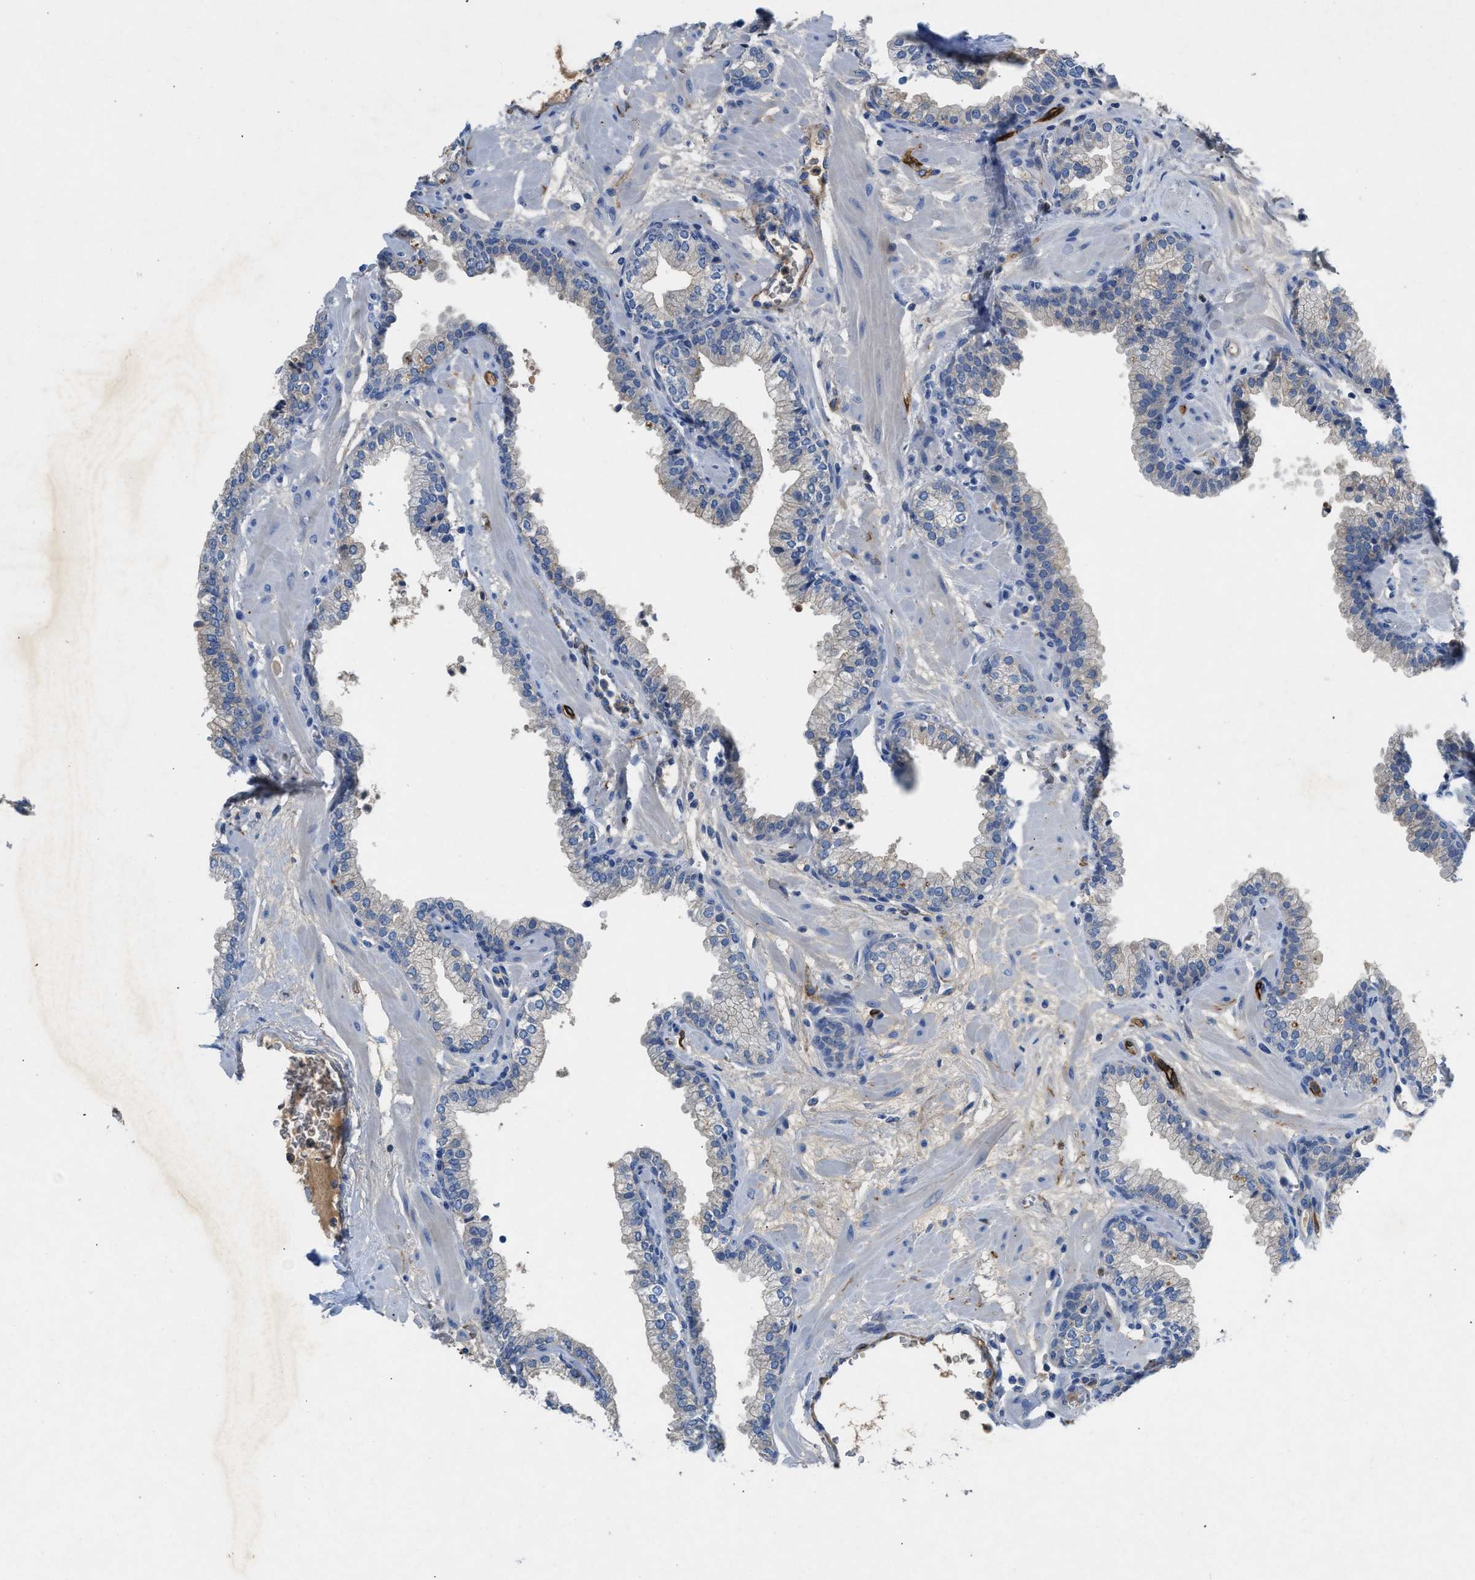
{"staining": {"intensity": "weak", "quantity": "<25%", "location": "cytoplasmic/membranous"}, "tissue": "prostate", "cell_type": "Glandular cells", "image_type": "normal", "snomed": [{"axis": "morphology", "description": "Normal tissue, NOS"}, {"axis": "morphology", "description": "Urothelial carcinoma, Low grade"}, {"axis": "topography", "description": "Urinary bladder"}, {"axis": "topography", "description": "Prostate"}], "caption": "Immunohistochemical staining of normal human prostate exhibits no significant staining in glandular cells.", "gene": "SPEG", "patient": {"sex": "male", "age": 60}}